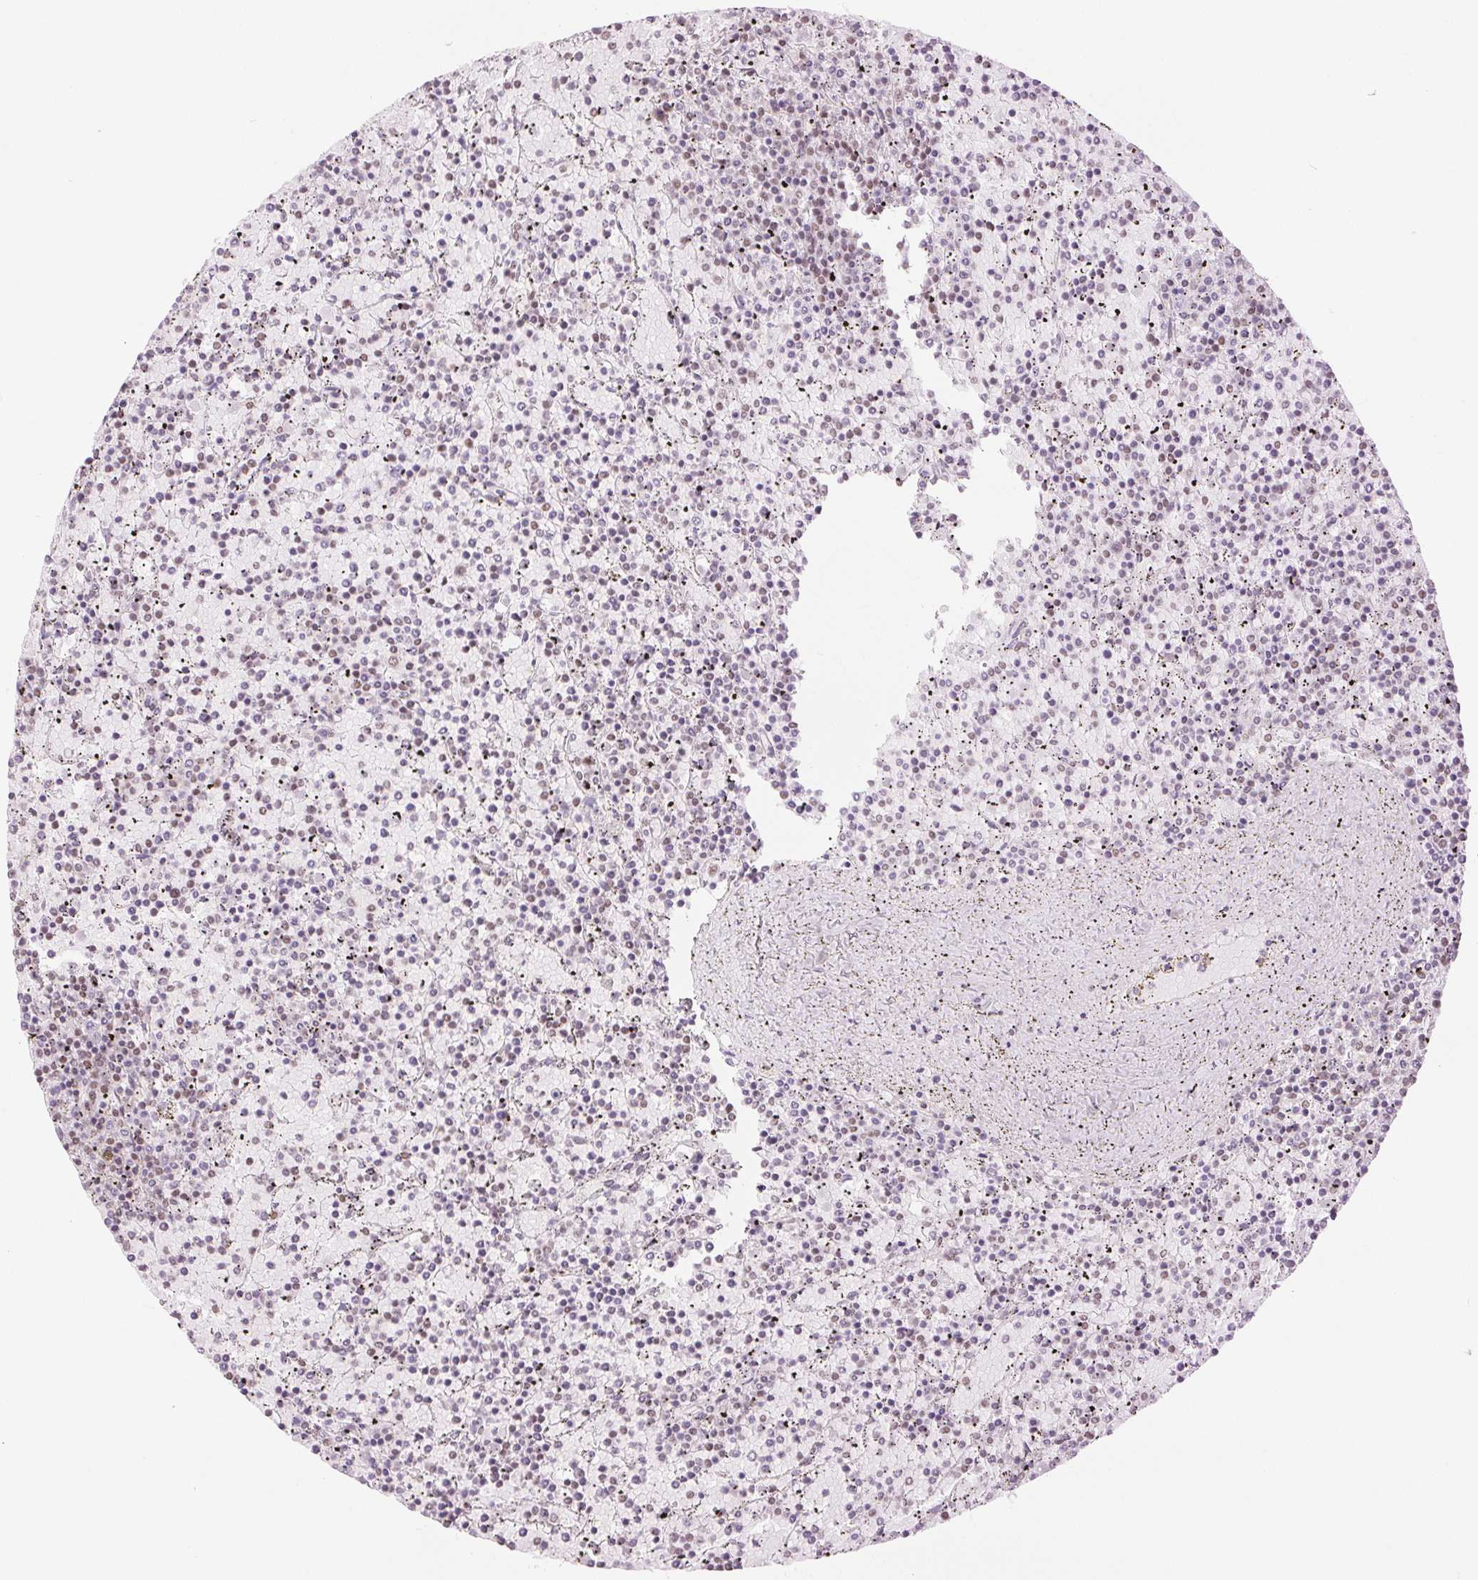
{"staining": {"intensity": "negative", "quantity": "none", "location": "none"}, "tissue": "lymphoma", "cell_type": "Tumor cells", "image_type": "cancer", "snomed": [{"axis": "morphology", "description": "Malignant lymphoma, non-Hodgkin's type, Low grade"}, {"axis": "topography", "description": "Spleen"}], "caption": "DAB (3,3'-diaminobenzidine) immunohistochemical staining of malignant lymphoma, non-Hodgkin's type (low-grade) shows no significant staining in tumor cells.", "gene": "ZFR2", "patient": {"sex": "female", "age": 77}}